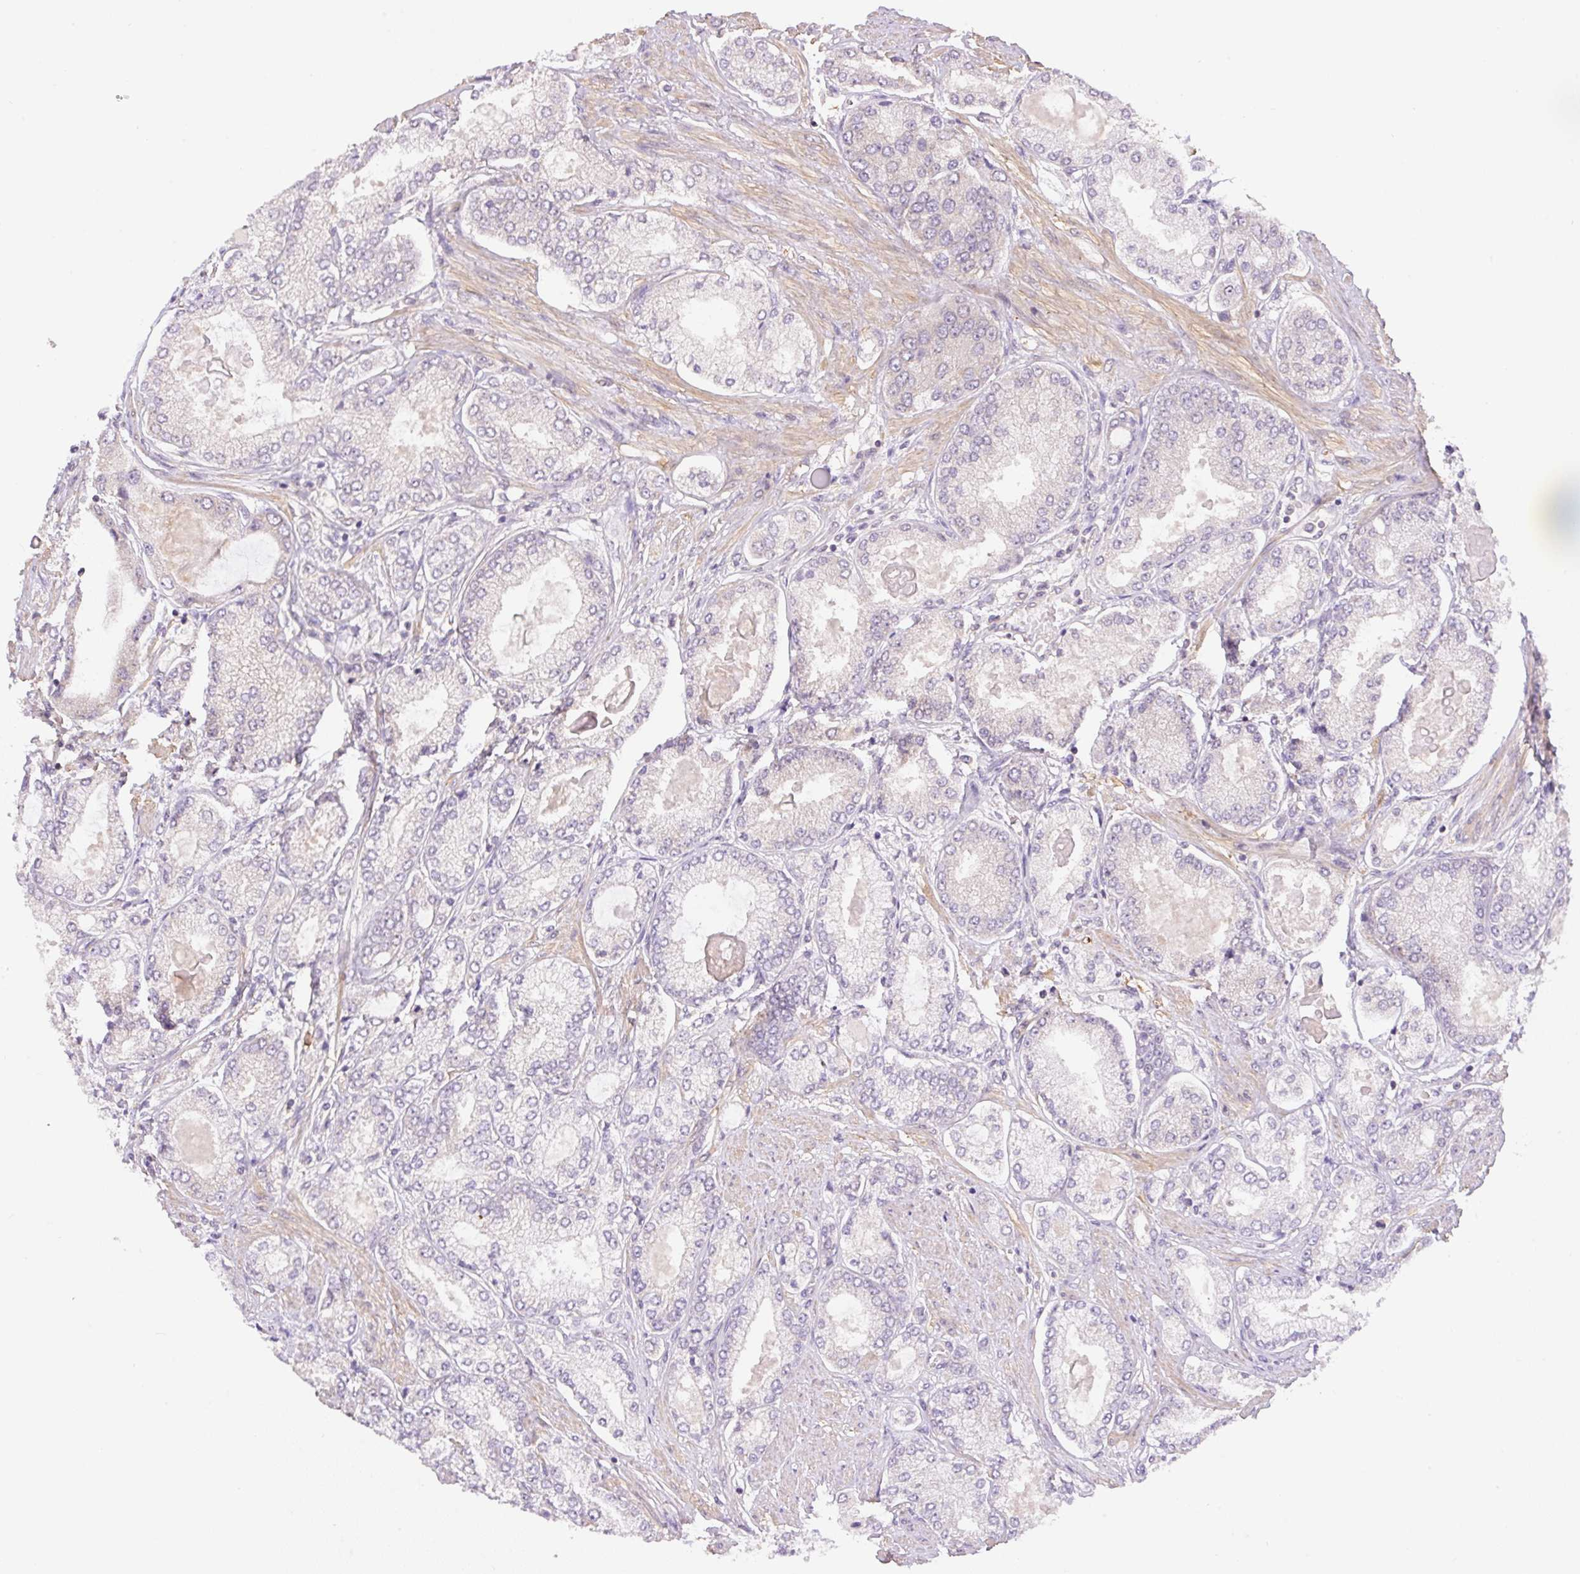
{"staining": {"intensity": "negative", "quantity": "none", "location": "none"}, "tissue": "prostate cancer", "cell_type": "Tumor cells", "image_type": "cancer", "snomed": [{"axis": "morphology", "description": "Adenocarcinoma, High grade"}, {"axis": "topography", "description": "Prostate"}], "caption": "Immunohistochemistry (IHC) of prostate cancer (high-grade adenocarcinoma) shows no positivity in tumor cells.", "gene": "COX8A", "patient": {"sex": "male", "age": 68}}